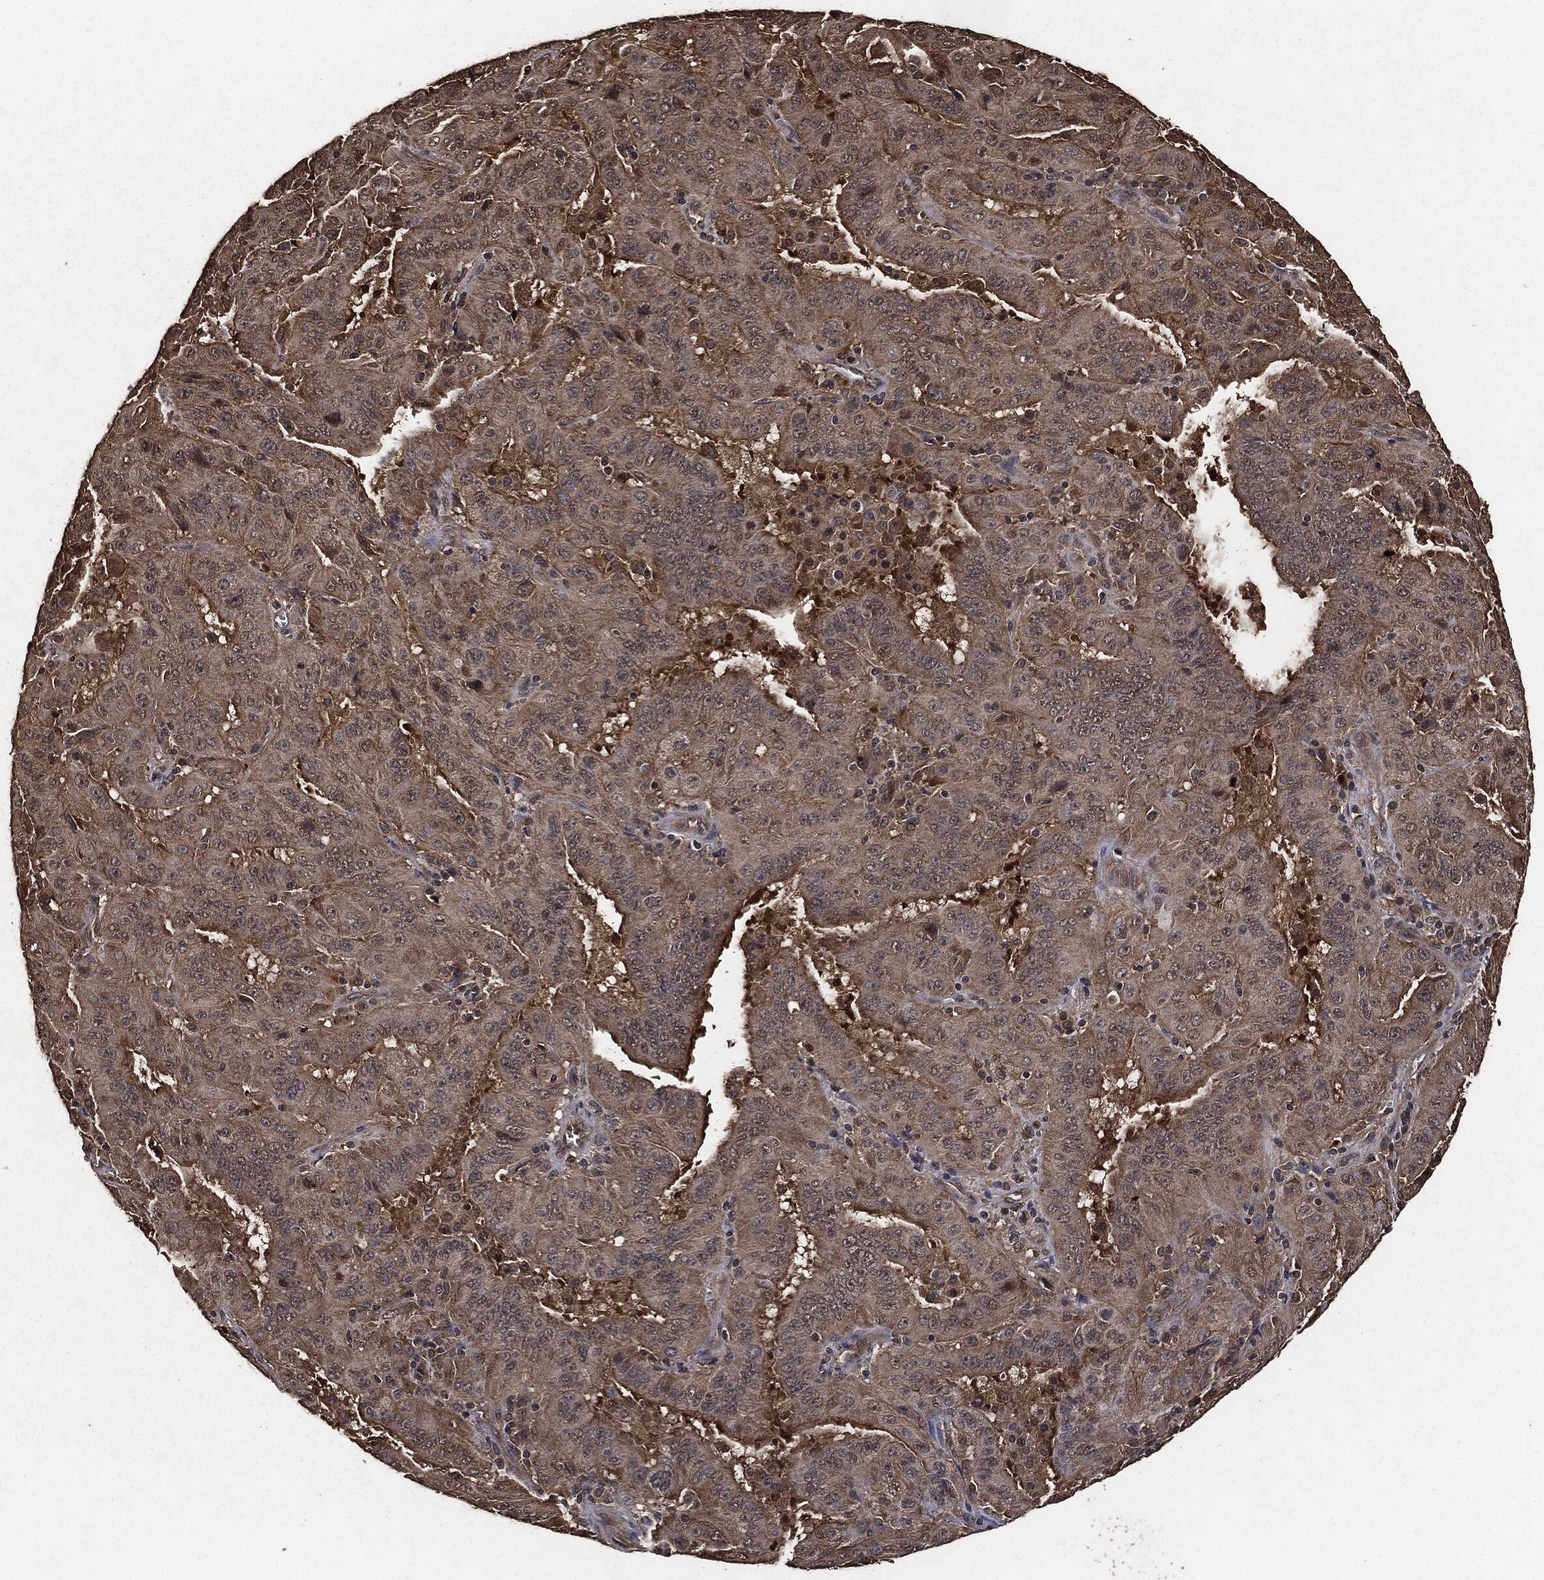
{"staining": {"intensity": "moderate", "quantity": "25%-75%", "location": "cytoplasmic/membranous"}, "tissue": "pancreatic cancer", "cell_type": "Tumor cells", "image_type": "cancer", "snomed": [{"axis": "morphology", "description": "Adenocarcinoma, NOS"}, {"axis": "topography", "description": "Pancreas"}], "caption": "Moderate cytoplasmic/membranous positivity is present in about 25%-75% of tumor cells in pancreatic cancer (adenocarcinoma).", "gene": "AKT1S1", "patient": {"sex": "male", "age": 63}}